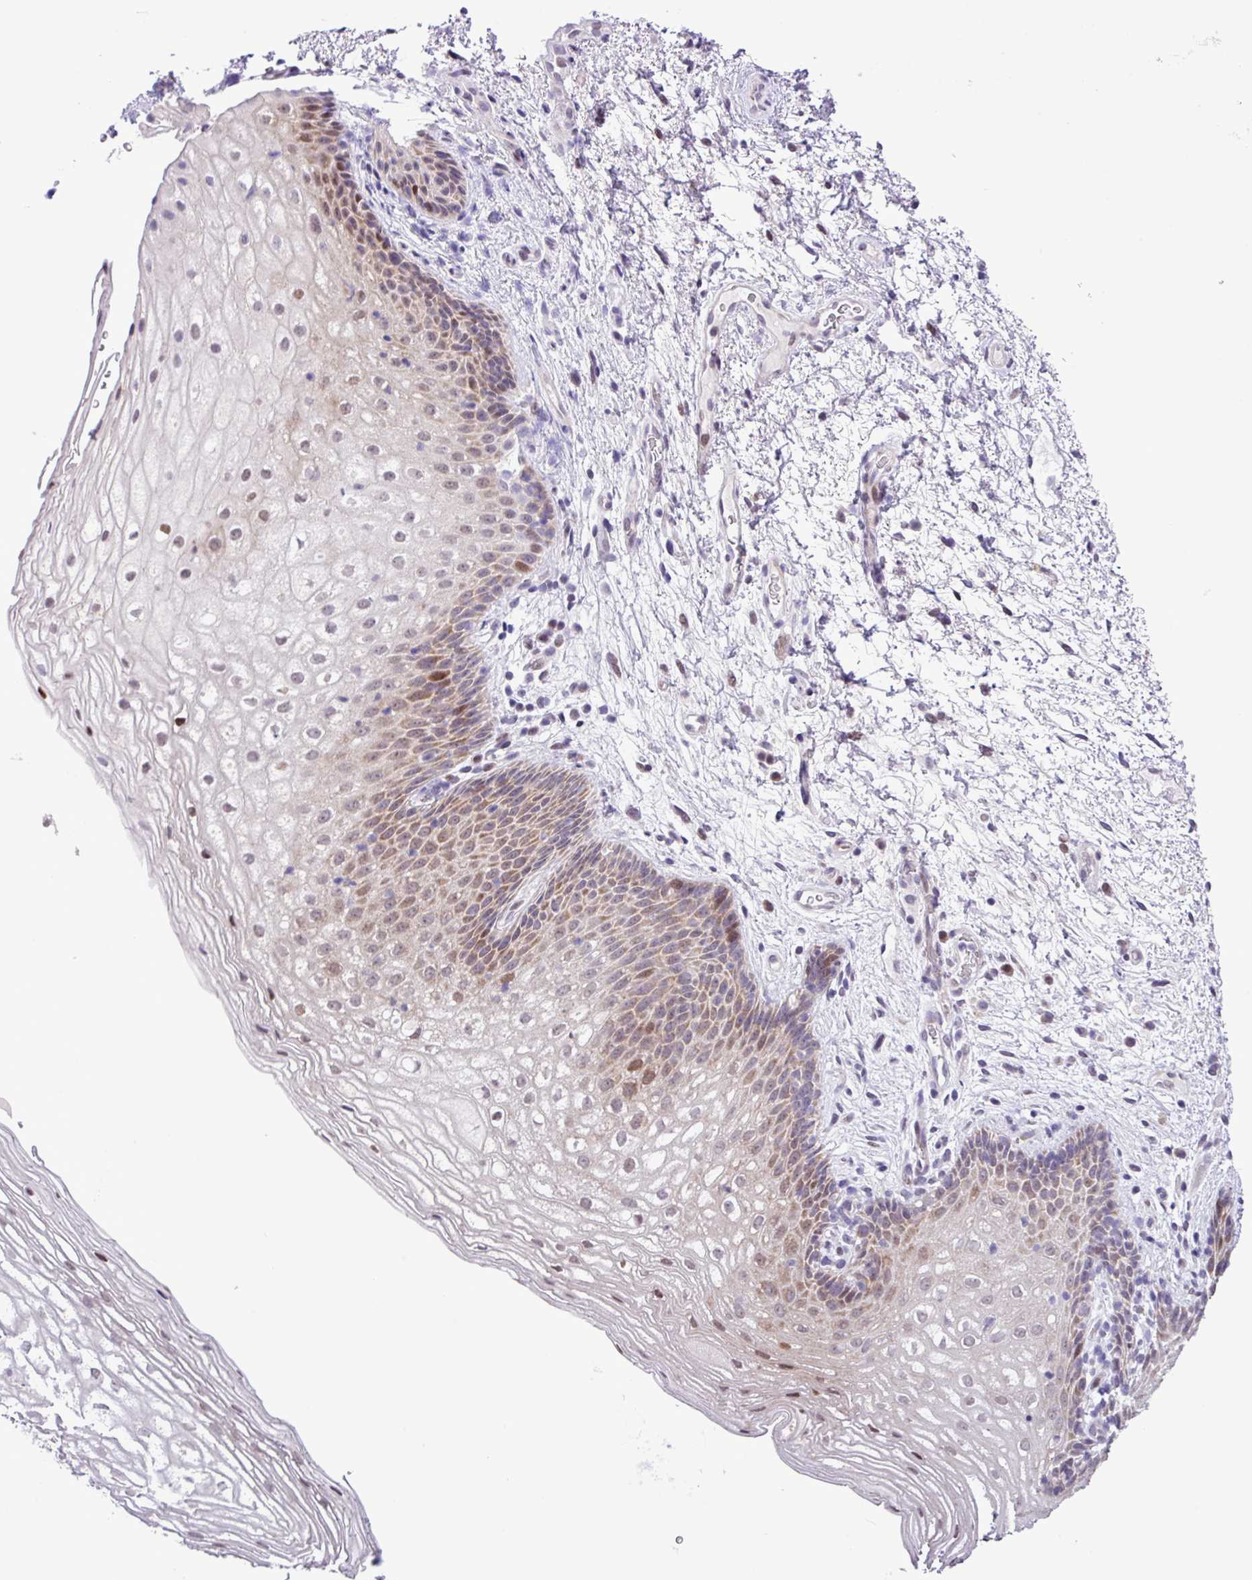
{"staining": {"intensity": "moderate", "quantity": "<25%", "location": "cytoplasmic/membranous,nuclear"}, "tissue": "vagina", "cell_type": "Squamous epithelial cells", "image_type": "normal", "snomed": [{"axis": "morphology", "description": "Normal tissue, NOS"}, {"axis": "topography", "description": "Vagina"}], "caption": "Immunohistochemical staining of benign human vagina displays moderate cytoplasmic/membranous,nuclear protein expression in about <25% of squamous epithelial cells.", "gene": "ZNF354A", "patient": {"sex": "female", "age": 47}}